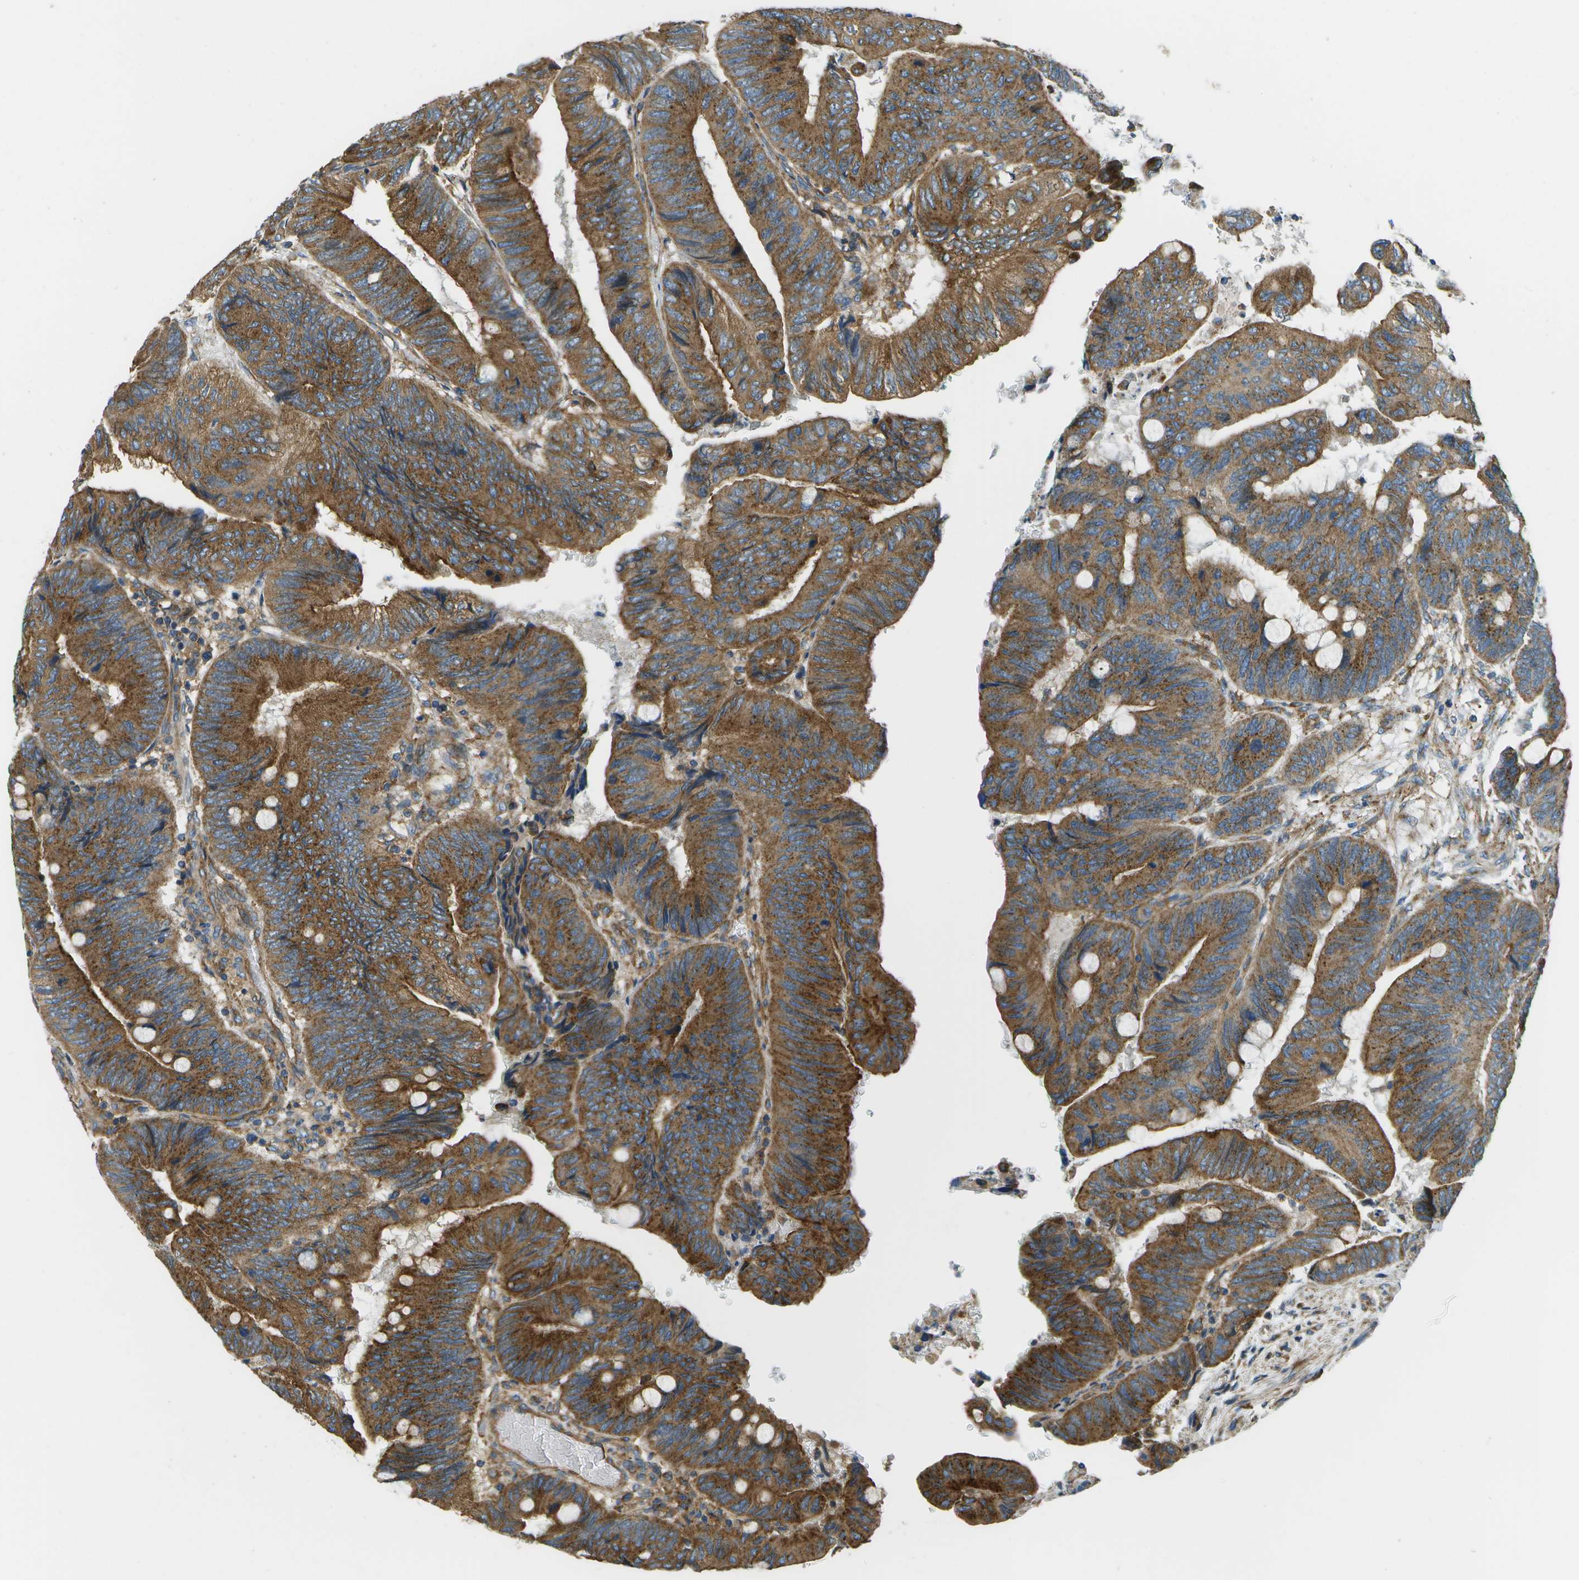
{"staining": {"intensity": "strong", "quantity": ">75%", "location": "cytoplasmic/membranous"}, "tissue": "colorectal cancer", "cell_type": "Tumor cells", "image_type": "cancer", "snomed": [{"axis": "morphology", "description": "Normal tissue, NOS"}, {"axis": "morphology", "description": "Adenocarcinoma, NOS"}, {"axis": "topography", "description": "Rectum"}, {"axis": "topography", "description": "Peripheral nerve tissue"}], "caption": "Brown immunohistochemical staining in human colorectal cancer reveals strong cytoplasmic/membranous expression in approximately >75% of tumor cells. (DAB = brown stain, brightfield microscopy at high magnification).", "gene": "CLTC", "patient": {"sex": "male", "age": 92}}